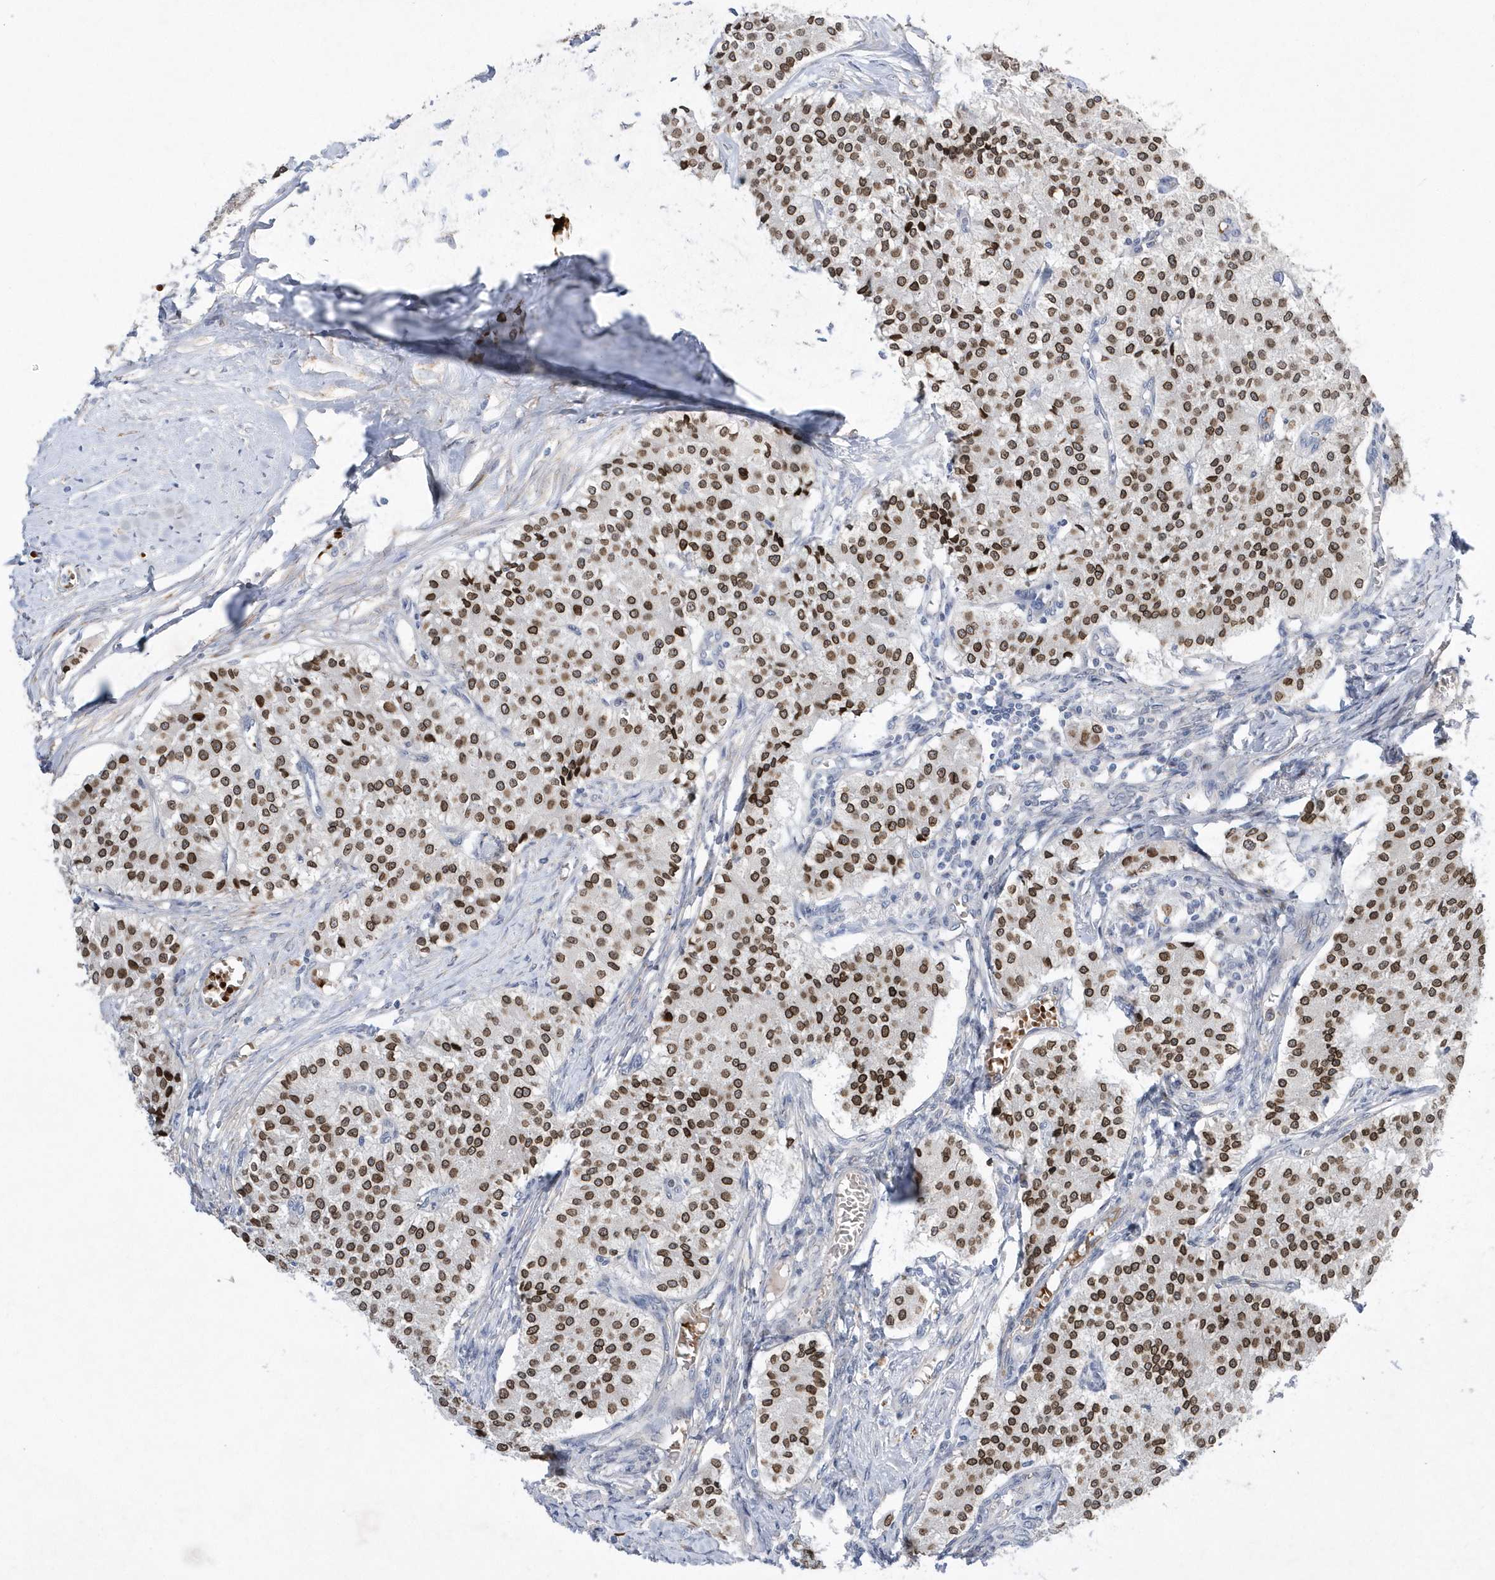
{"staining": {"intensity": "moderate", "quantity": ">75%", "location": "nuclear"}, "tissue": "carcinoid", "cell_type": "Tumor cells", "image_type": "cancer", "snomed": [{"axis": "morphology", "description": "Carcinoid, malignant, NOS"}, {"axis": "topography", "description": "Colon"}], "caption": "Immunohistochemical staining of human carcinoid shows medium levels of moderate nuclear protein expression in about >75% of tumor cells. (Stains: DAB (3,3'-diaminobenzidine) in brown, nuclei in blue, Microscopy: brightfield microscopy at high magnification).", "gene": "ZNF875", "patient": {"sex": "female", "age": 52}}